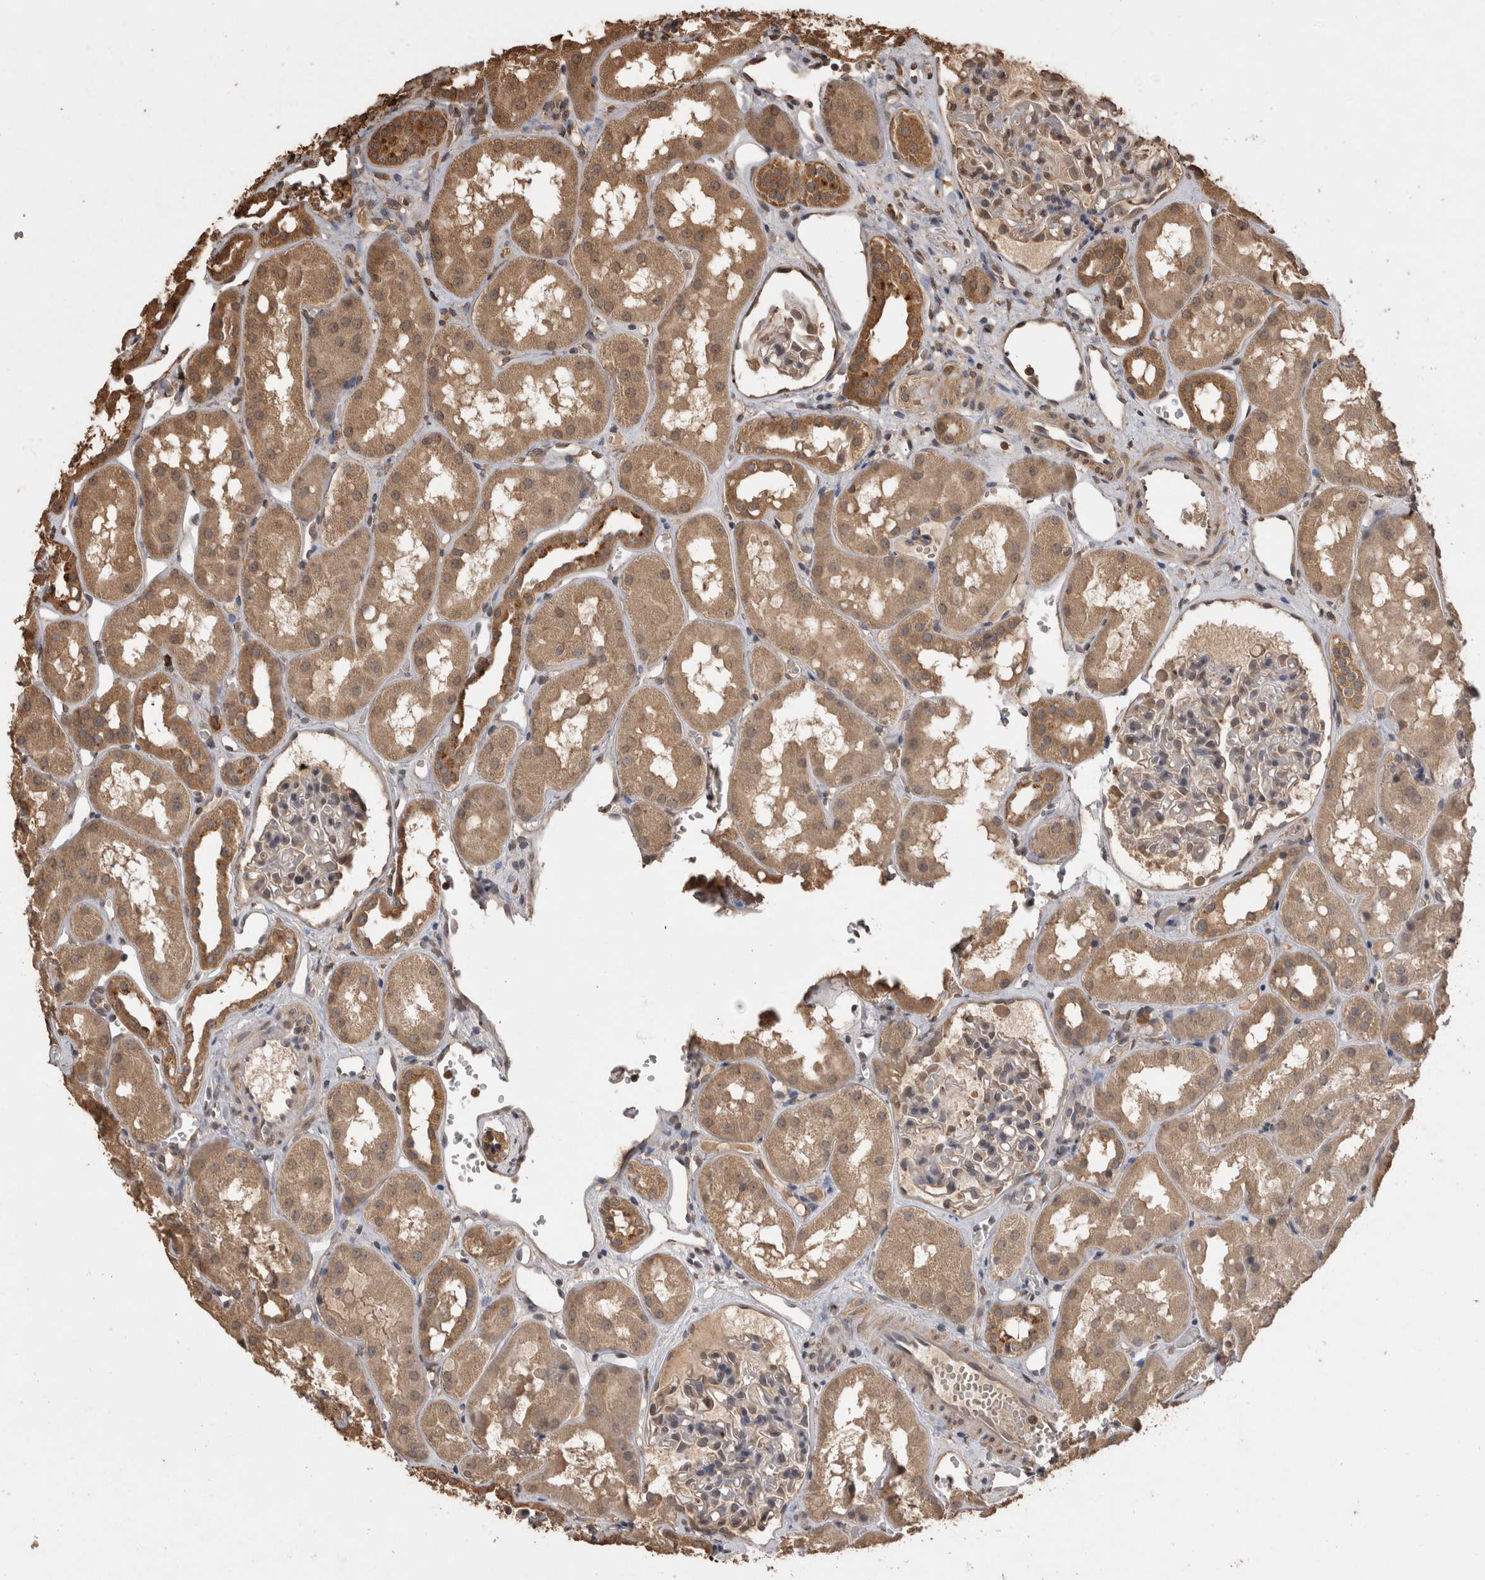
{"staining": {"intensity": "moderate", "quantity": "<25%", "location": "cytoplasmic/membranous"}, "tissue": "kidney", "cell_type": "Cells in glomeruli", "image_type": "normal", "snomed": [{"axis": "morphology", "description": "Normal tissue, NOS"}, {"axis": "topography", "description": "Kidney"}], "caption": "Brown immunohistochemical staining in normal kidney displays moderate cytoplasmic/membranous staining in about <25% of cells in glomeruli. (Brightfield microscopy of DAB IHC at high magnification).", "gene": "SOCS5", "patient": {"sex": "male", "age": 16}}